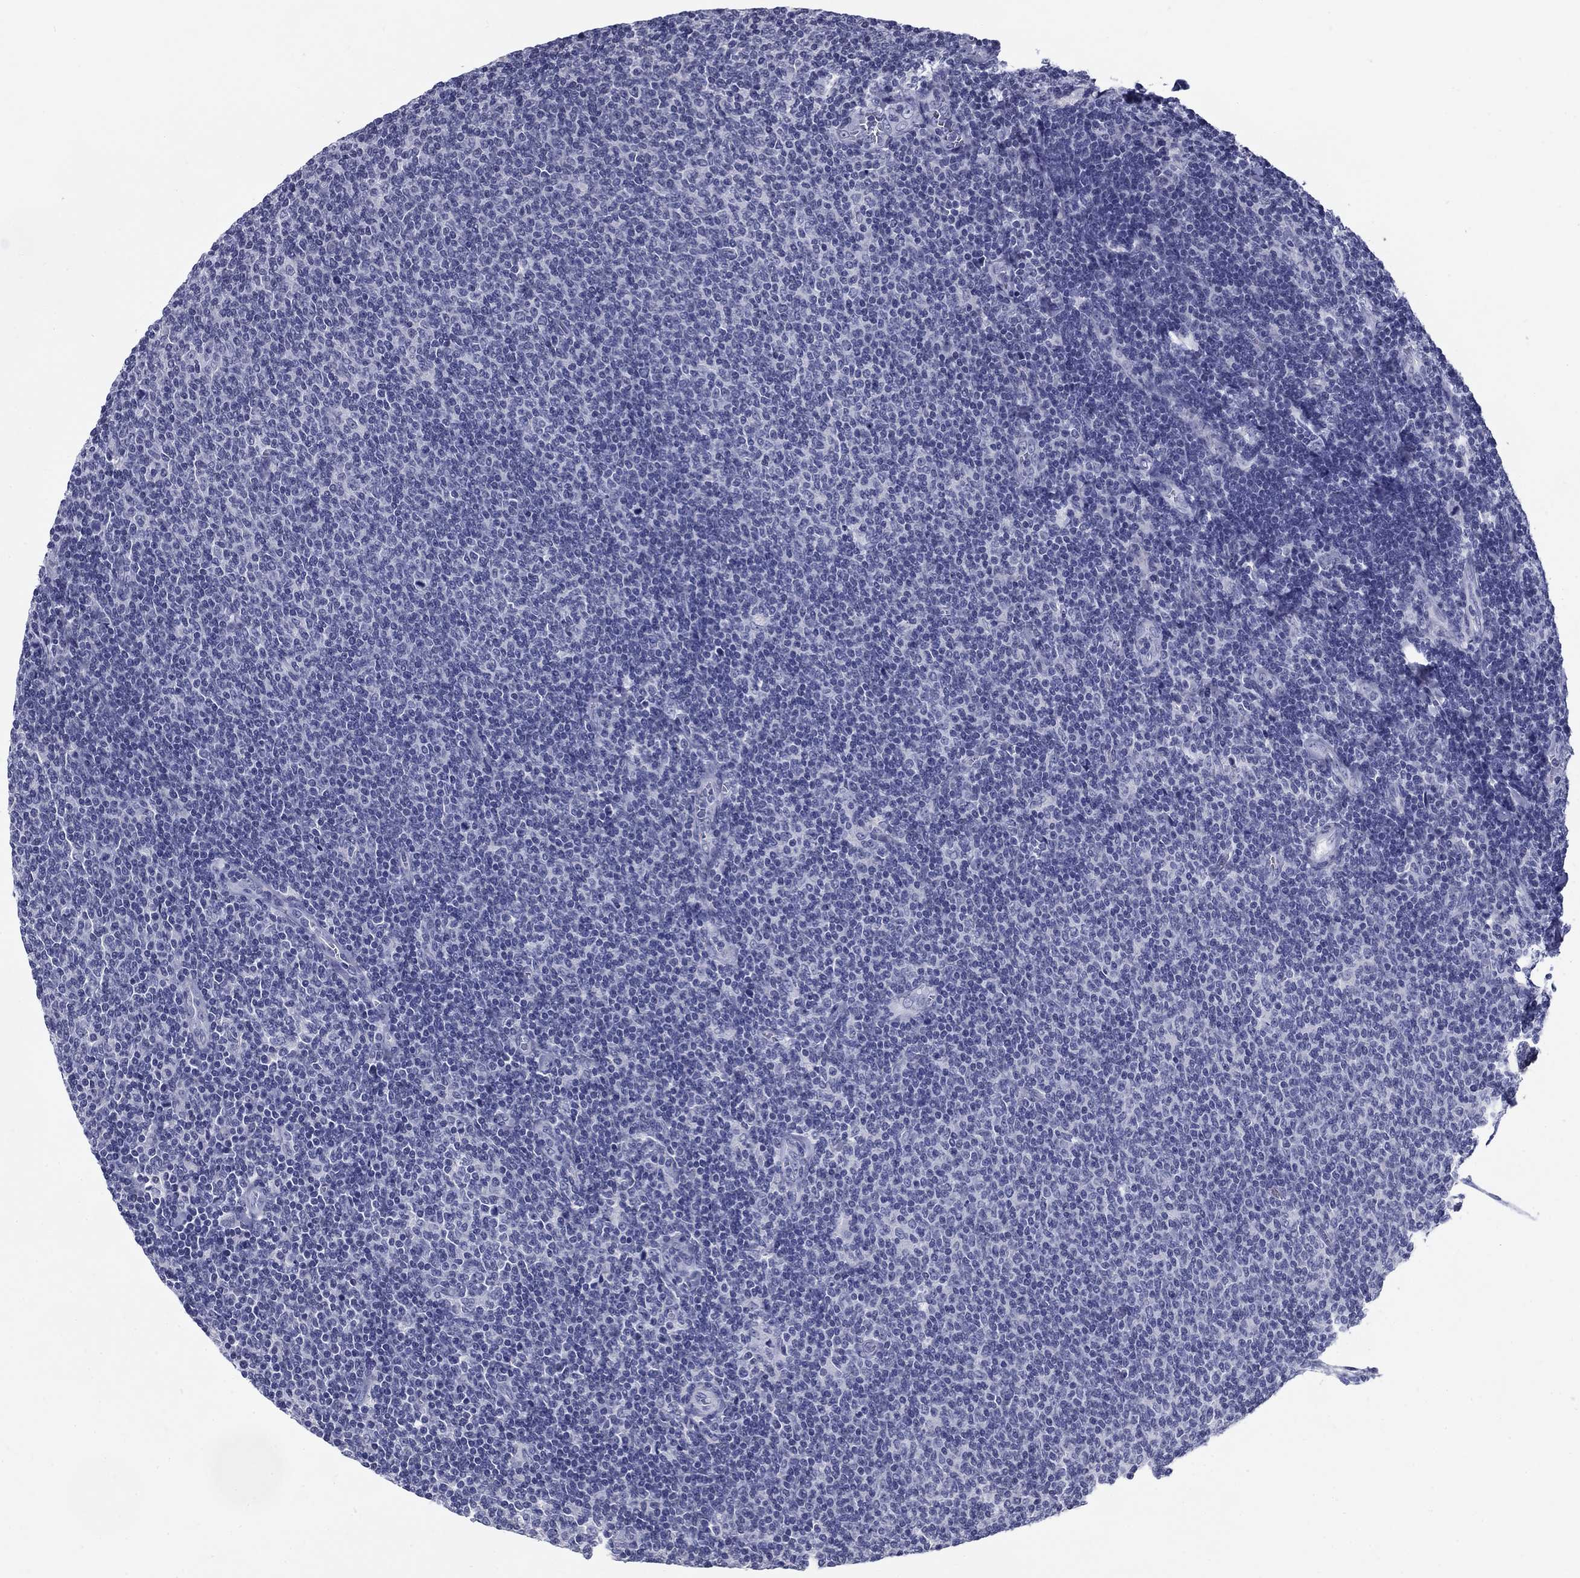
{"staining": {"intensity": "negative", "quantity": "none", "location": "none"}, "tissue": "lymphoma", "cell_type": "Tumor cells", "image_type": "cancer", "snomed": [{"axis": "morphology", "description": "Malignant lymphoma, non-Hodgkin's type, Low grade"}, {"axis": "topography", "description": "Lymph node"}], "caption": "The IHC micrograph has no significant expression in tumor cells of low-grade malignant lymphoma, non-Hodgkin's type tissue. (DAB IHC visualized using brightfield microscopy, high magnification).", "gene": "C4orf19", "patient": {"sex": "male", "age": 52}}